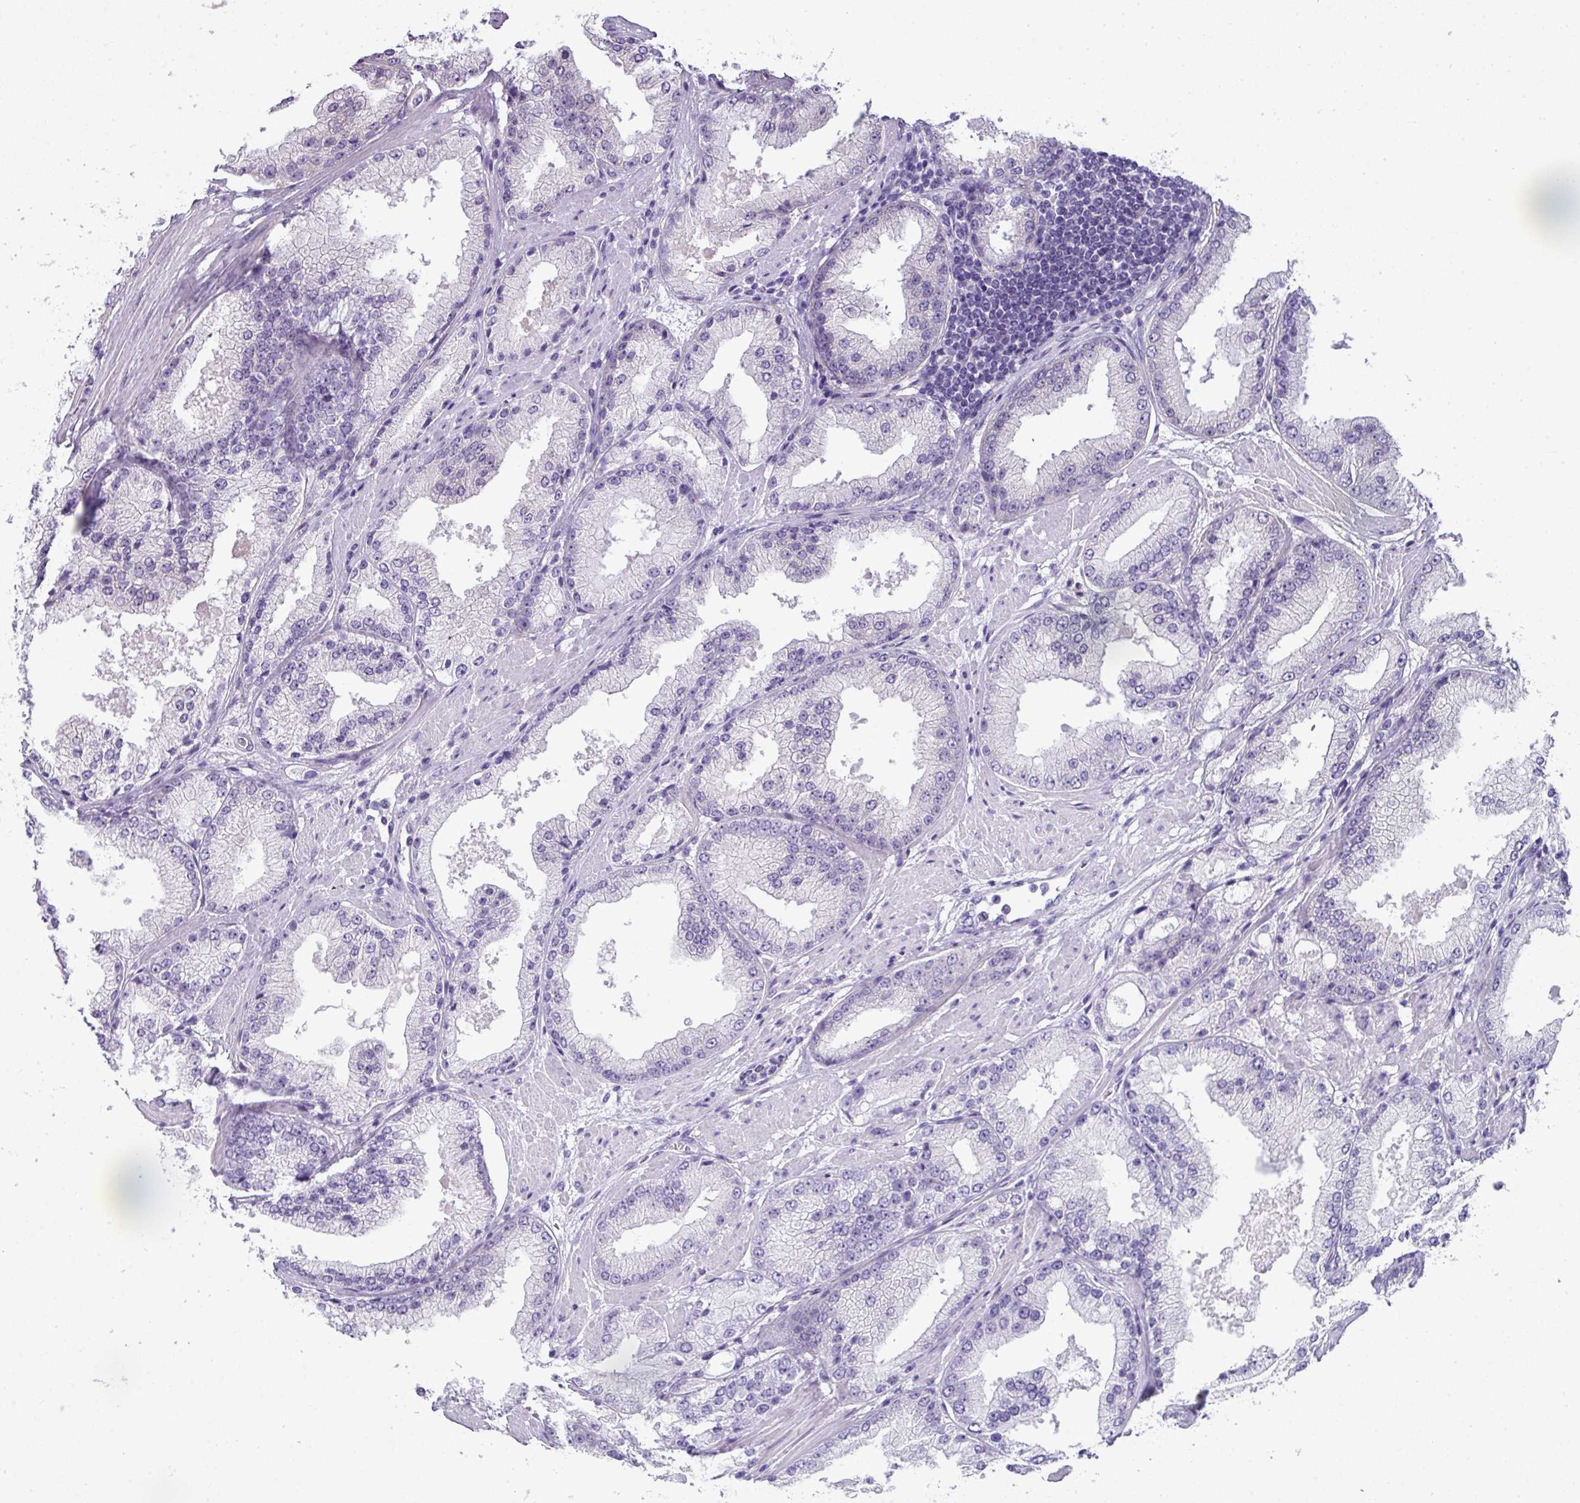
{"staining": {"intensity": "negative", "quantity": "none", "location": "none"}, "tissue": "prostate cancer", "cell_type": "Tumor cells", "image_type": "cancer", "snomed": [{"axis": "morphology", "description": "Adenocarcinoma, Low grade"}, {"axis": "topography", "description": "Prostate"}], "caption": "IHC of human low-grade adenocarcinoma (prostate) demonstrates no expression in tumor cells. The staining was performed using DAB (3,3'-diaminobenzidine) to visualize the protein expression in brown, while the nuclei were stained in blue with hematoxylin (Magnification: 20x).", "gene": "PALS2", "patient": {"sex": "male", "age": 67}}